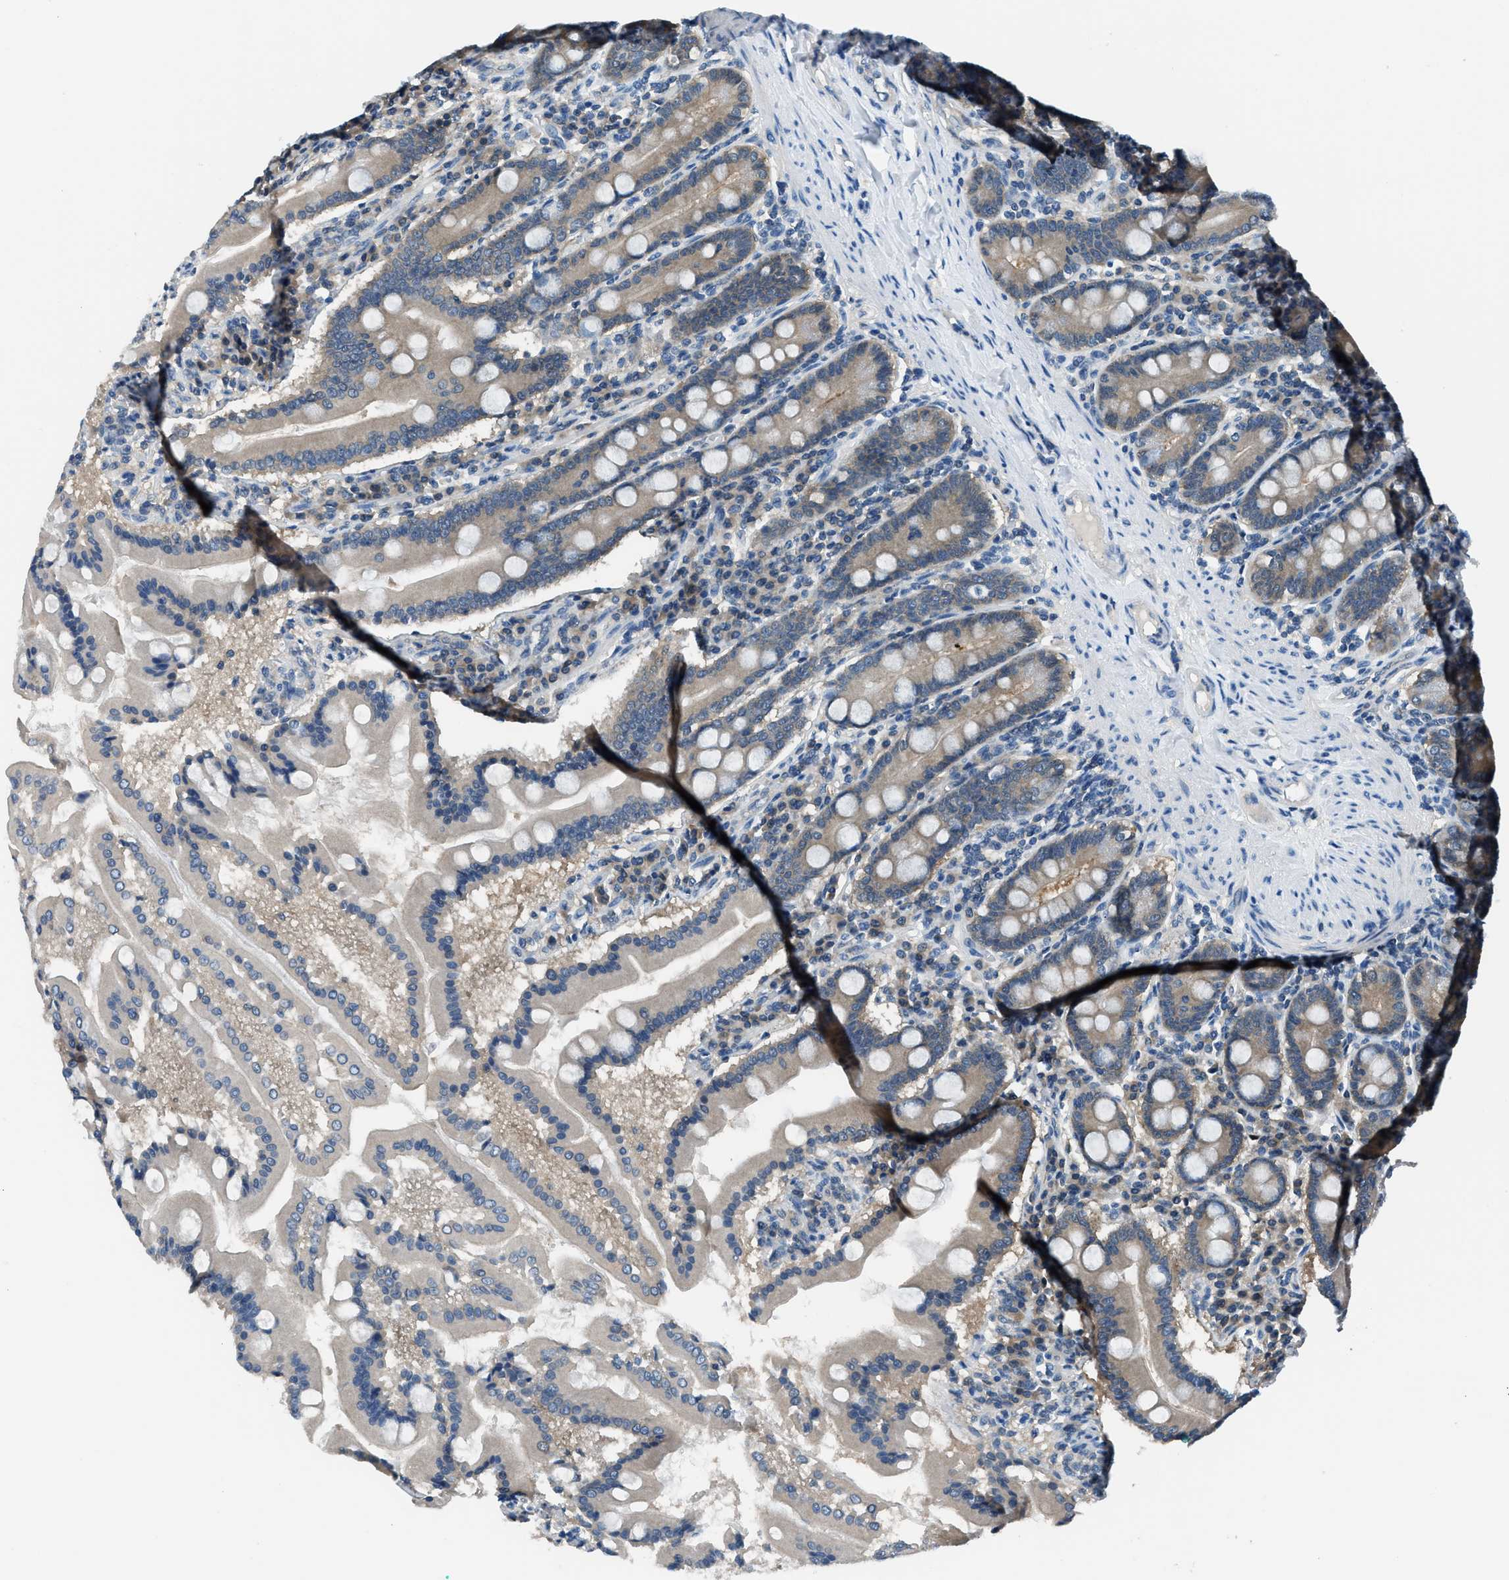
{"staining": {"intensity": "moderate", "quantity": "25%-75%", "location": "cytoplasmic/membranous"}, "tissue": "duodenum", "cell_type": "Glandular cells", "image_type": "normal", "snomed": [{"axis": "morphology", "description": "Normal tissue, NOS"}, {"axis": "topography", "description": "Duodenum"}], "caption": "Approximately 25%-75% of glandular cells in benign duodenum exhibit moderate cytoplasmic/membranous protein expression as visualized by brown immunohistochemical staining.", "gene": "ACP1", "patient": {"sex": "male", "age": 50}}